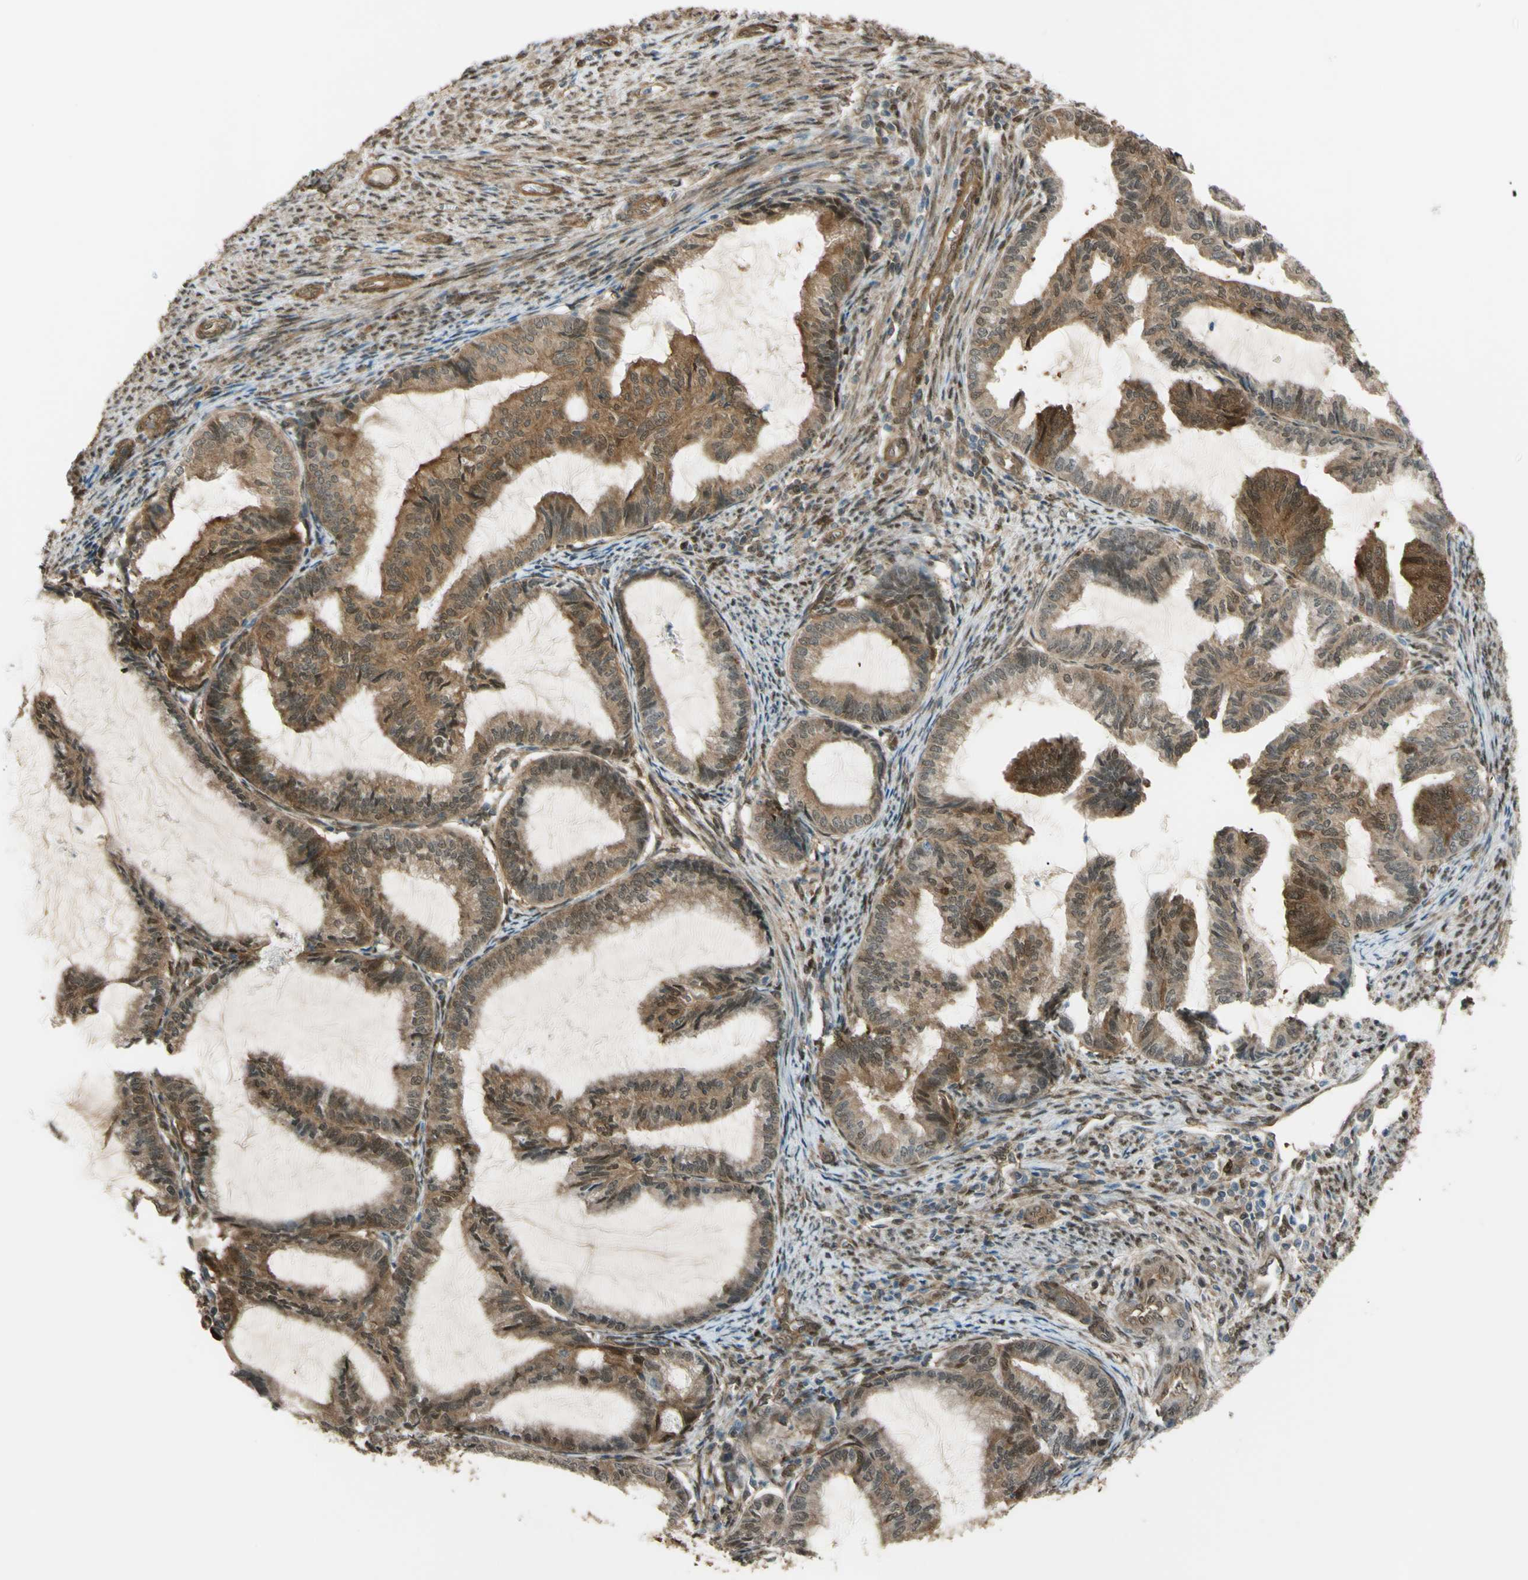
{"staining": {"intensity": "moderate", "quantity": ">75%", "location": "cytoplasmic/membranous"}, "tissue": "cervical cancer", "cell_type": "Tumor cells", "image_type": "cancer", "snomed": [{"axis": "morphology", "description": "Normal tissue, NOS"}, {"axis": "morphology", "description": "Adenocarcinoma, NOS"}, {"axis": "topography", "description": "Cervix"}, {"axis": "topography", "description": "Endometrium"}], "caption": "This histopathology image exhibits cervical cancer stained with immunohistochemistry (IHC) to label a protein in brown. The cytoplasmic/membranous of tumor cells show moderate positivity for the protein. Nuclei are counter-stained blue.", "gene": "YWHAQ", "patient": {"sex": "female", "age": 86}}